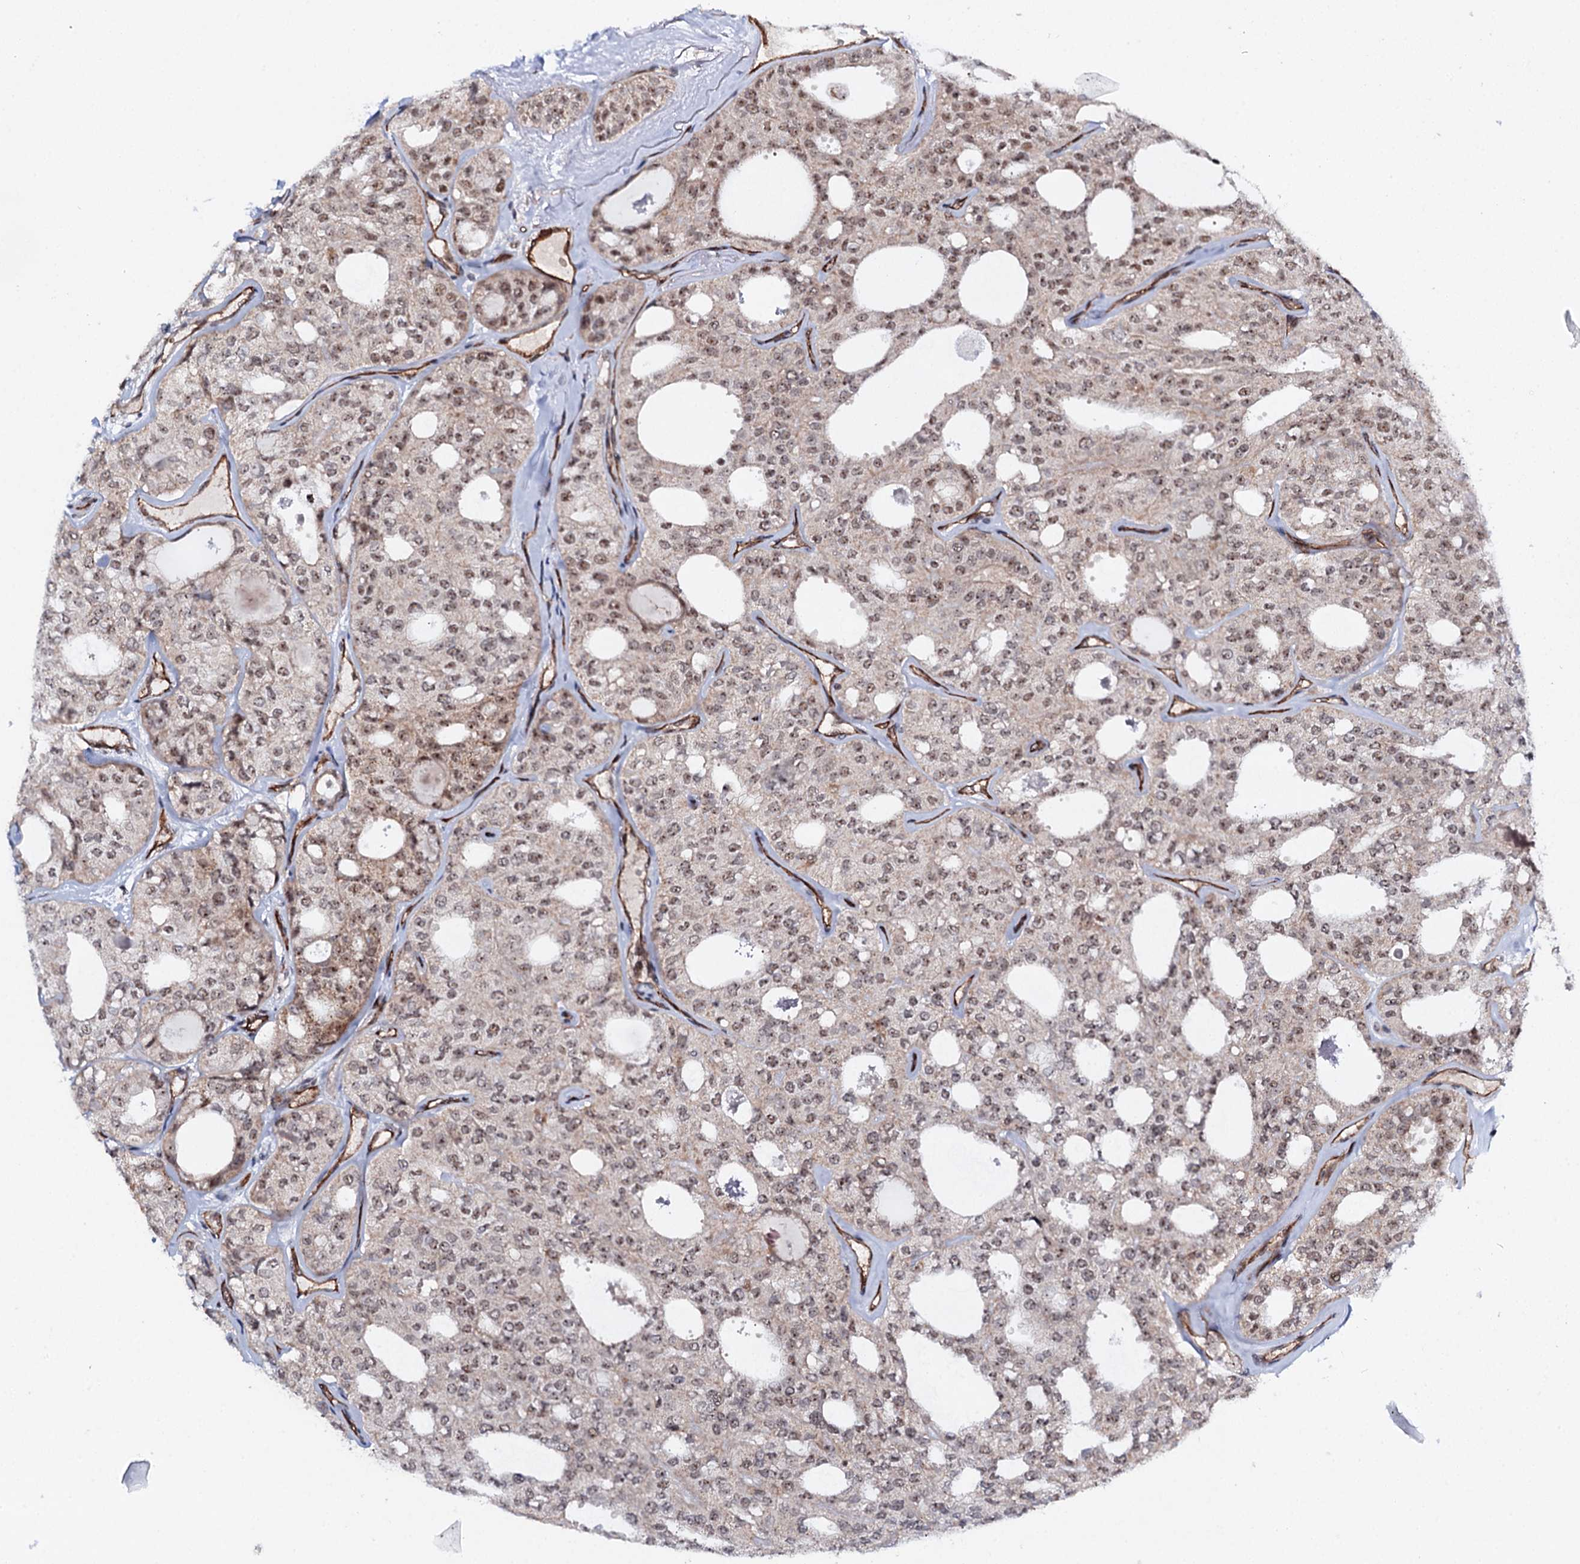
{"staining": {"intensity": "moderate", "quantity": ">75%", "location": "nuclear"}, "tissue": "thyroid cancer", "cell_type": "Tumor cells", "image_type": "cancer", "snomed": [{"axis": "morphology", "description": "Follicular adenoma carcinoma, NOS"}, {"axis": "topography", "description": "Thyroid gland"}], "caption": "Protein expression analysis of human thyroid cancer reveals moderate nuclear expression in about >75% of tumor cells.", "gene": "BUD13", "patient": {"sex": "male", "age": 75}}